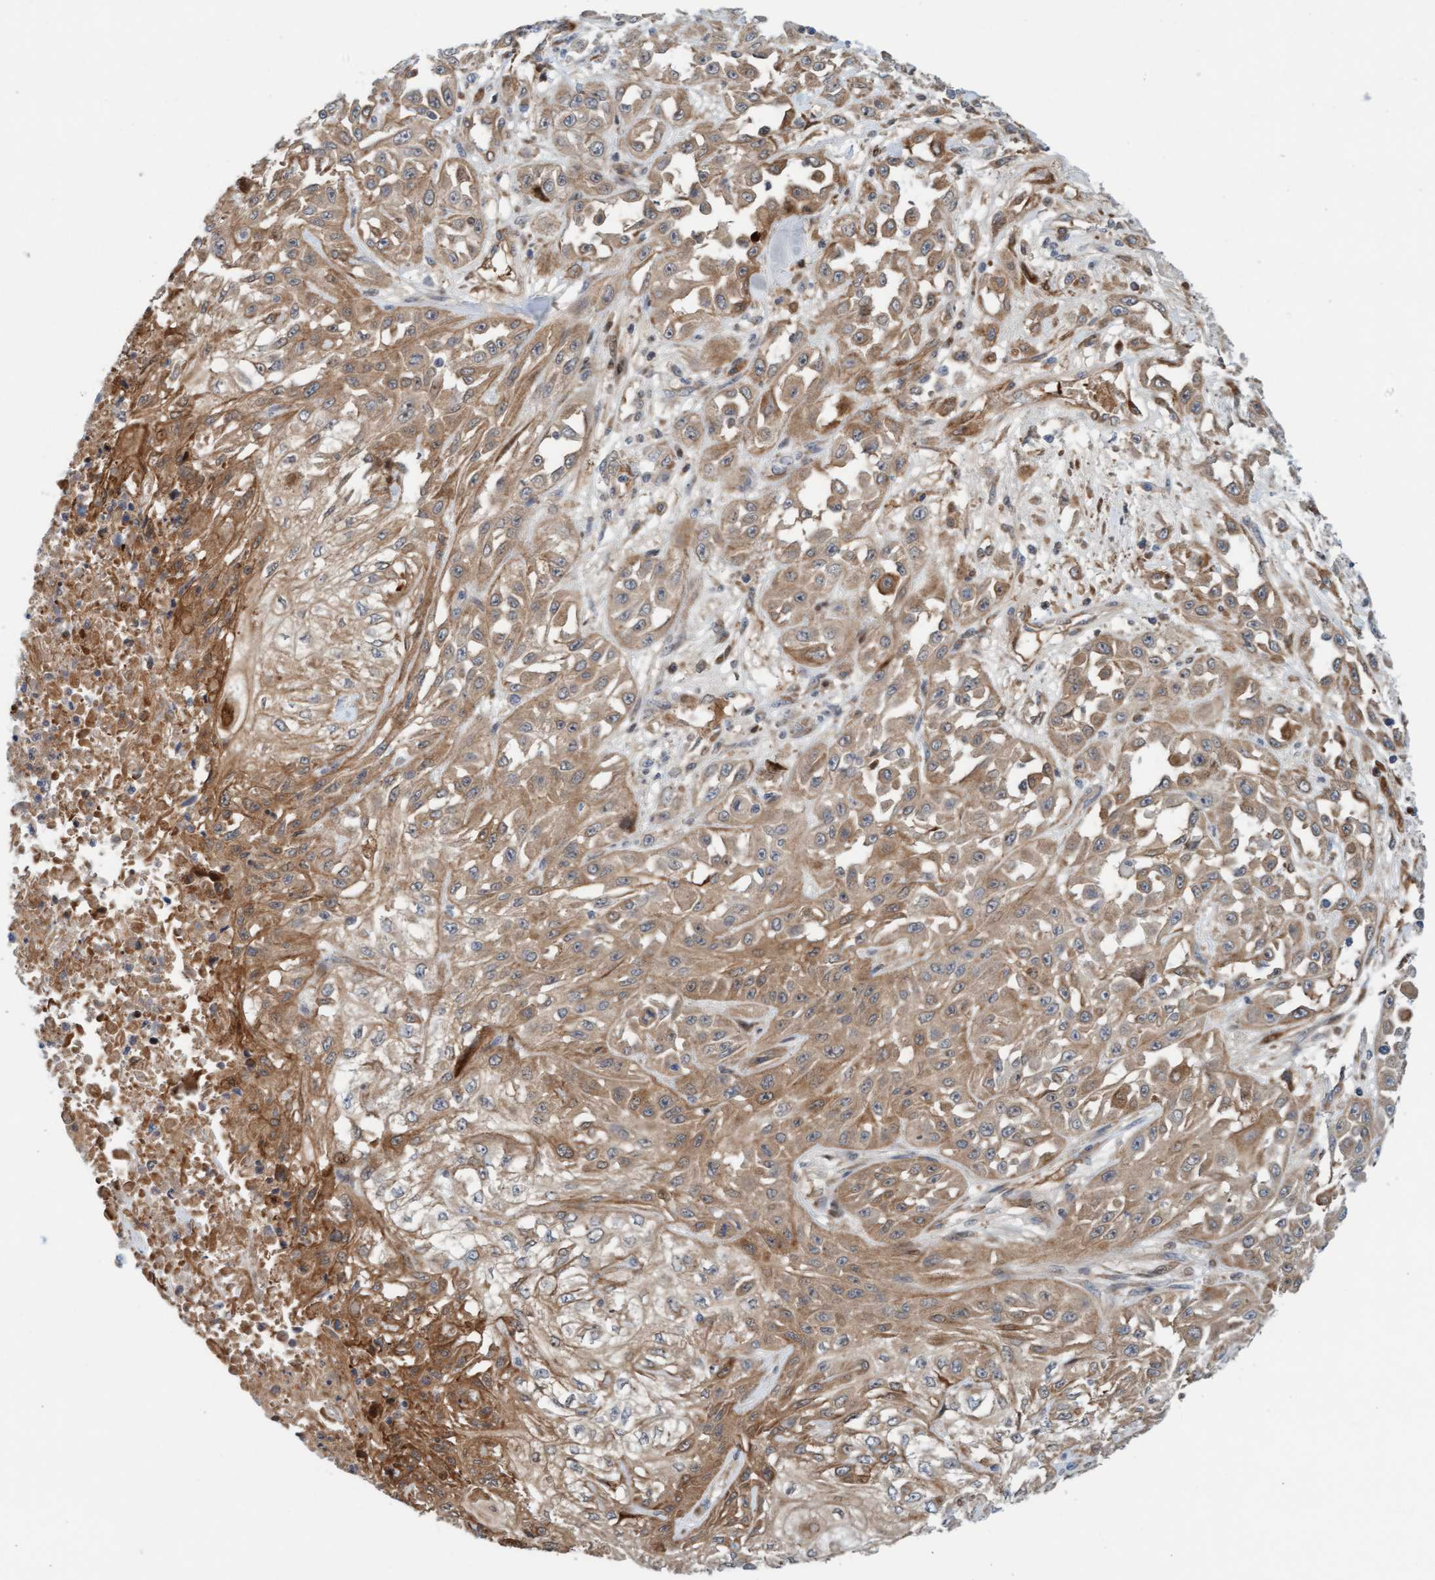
{"staining": {"intensity": "moderate", "quantity": ">75%", "location": "cytoplasmic/membranous"}, "tissue": "skin cancer", "cell_type": "Tumor cells", "image_type": "cancer", "snomed": [{"axis": "morphology", "description": "Squamous cell carcinoma, NOS"}, {"axis": "morphology", "description": "Squamous cell carcinoma, metastatic, NOS"}, {"axis": "topography", "description": "Skin"}, {"axis": "topography", "description": "Lymph node"}], "caption": "An immunohistochemistry (IHC) histopathology image of tumor tissue is shown. Protein staining in brown highlights moderate cytoplasmic/membranous positivity in skin cancer (metastatic squamous cell carcinoma) within tumor cells. (Brightfield microscopy of DAB IHC at high magnification).", "gene": "EIF4EBP1", "patient": {"sex": "male", "age": 75}}